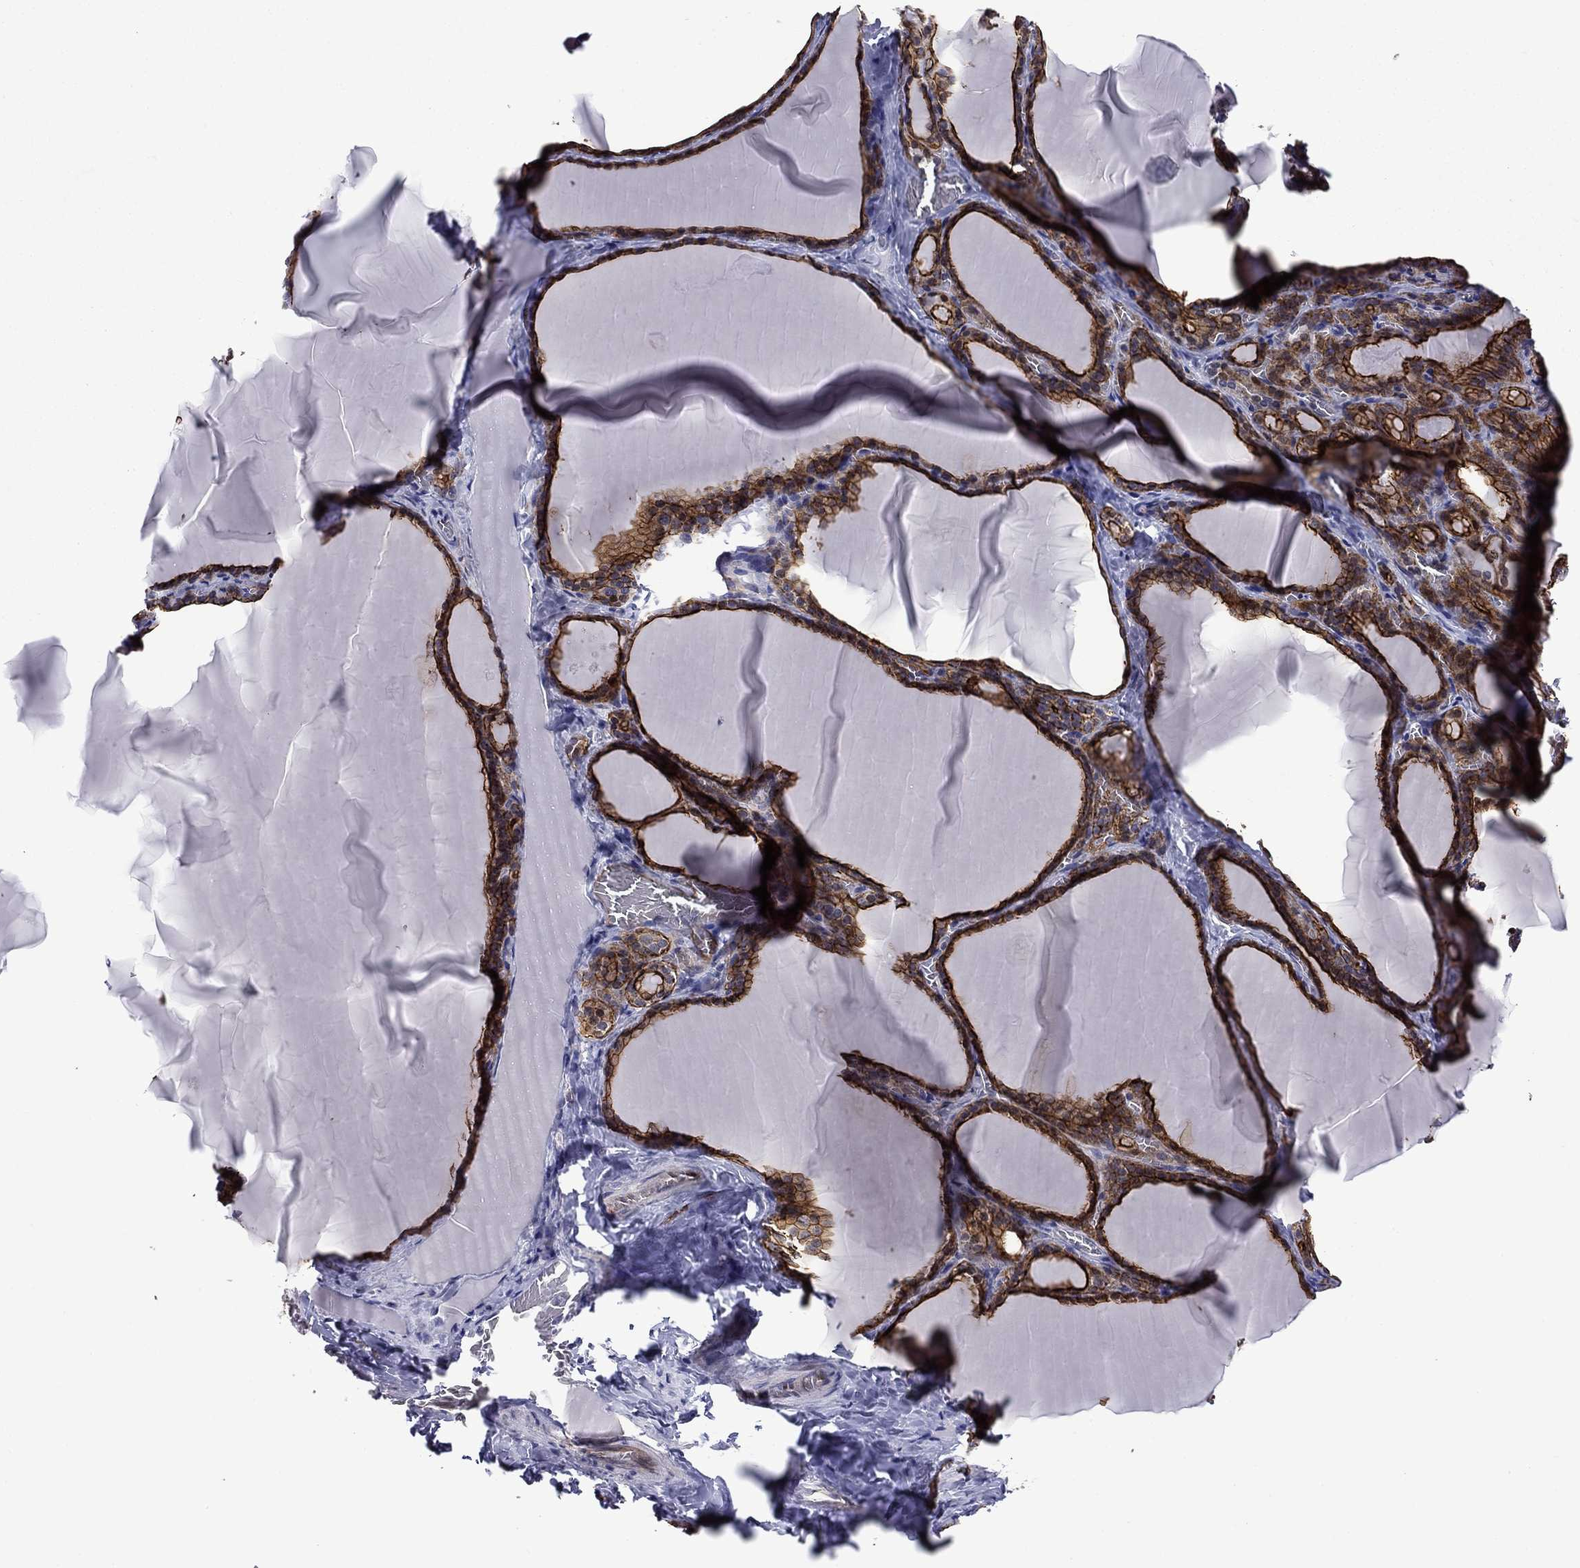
{"staining": {"intensity": "strong", "quantity": ">75%", "location": "cytoplasmic/membranous"}, "tissue": "thyroid gland", "cell_type": "Glandular cells", "image_type": "normal", "snomed": [{"axis": "morphology", "description": "Normal tissue, NOS"}, {"axis": "morphology", "description": "Hyperplasia, NOS"}, {"axis": "topography", "description": "Thyroid gland"}], "caption": "High-magnification brightfield microscopy of unremarkable thyroid gland stained with DAB (brown) and counterstained with hematoxylin (blue). glandular cells exhibit strong cytoplasmic/membranous expression is appreciated in about>75% of cells.", "gene": "LMO7", "patient": {"sex": "female", "age": 27}}